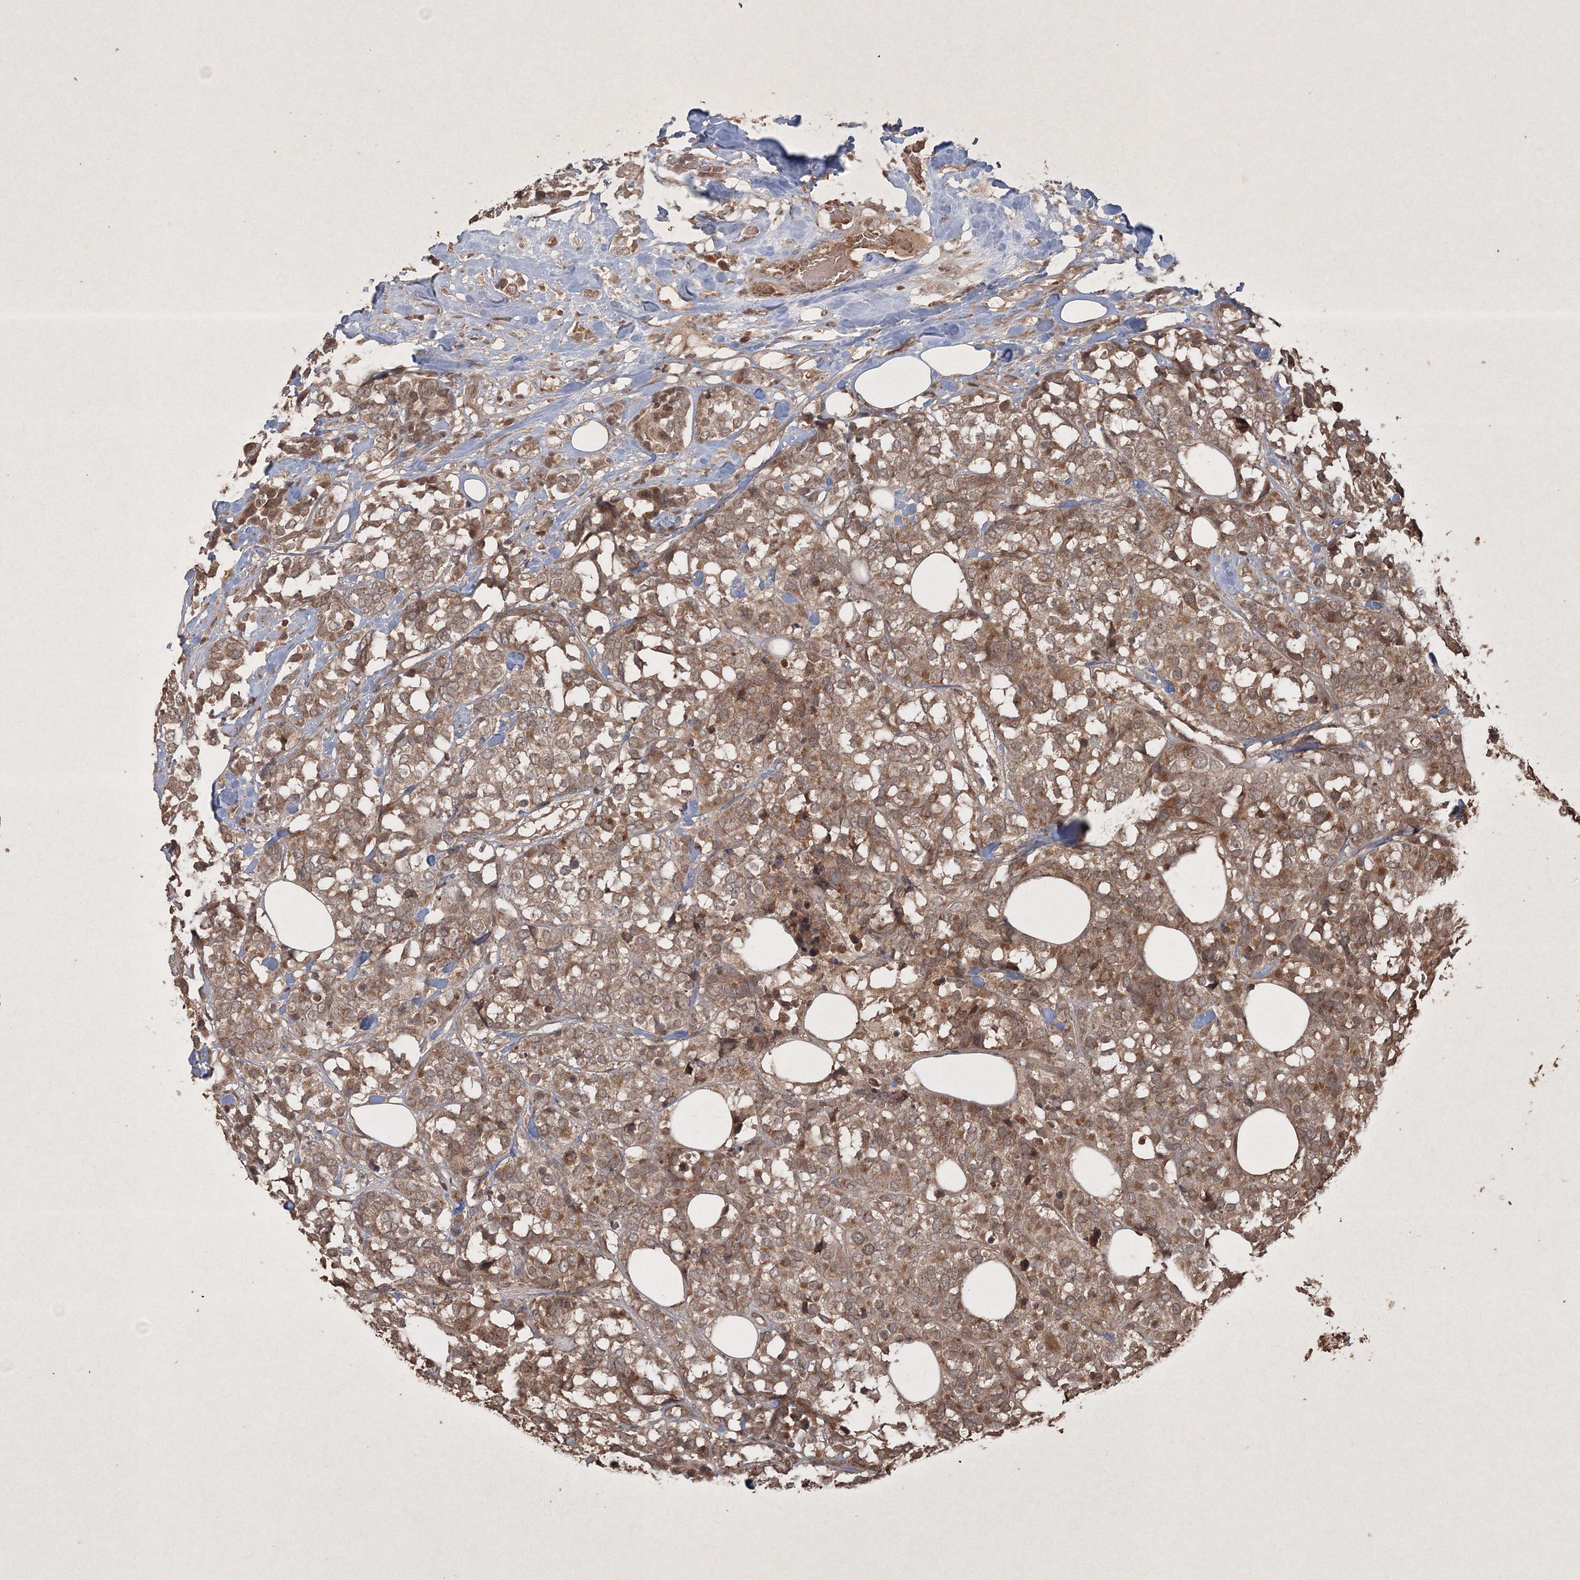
{"staining": {"intensity": "moderate", "quantity": ">75%", "location": "cytoplasmic/membranous"}, "tissue": "breast cancer", "cell_type": "Tumor cells", "image_type": "cancer", "snomed": [{"axis": "morphology", "description": "Lobular carcinoma"}, {"axis": "topography", "description": "Breast"}], "caption": "Breast lobular carcinoma stained for a protein shows moderate cytoplasmic/membranous positivity in tumor cells.", "gene": "PELI3", "patient": {"sex": "female", "age": 59}}